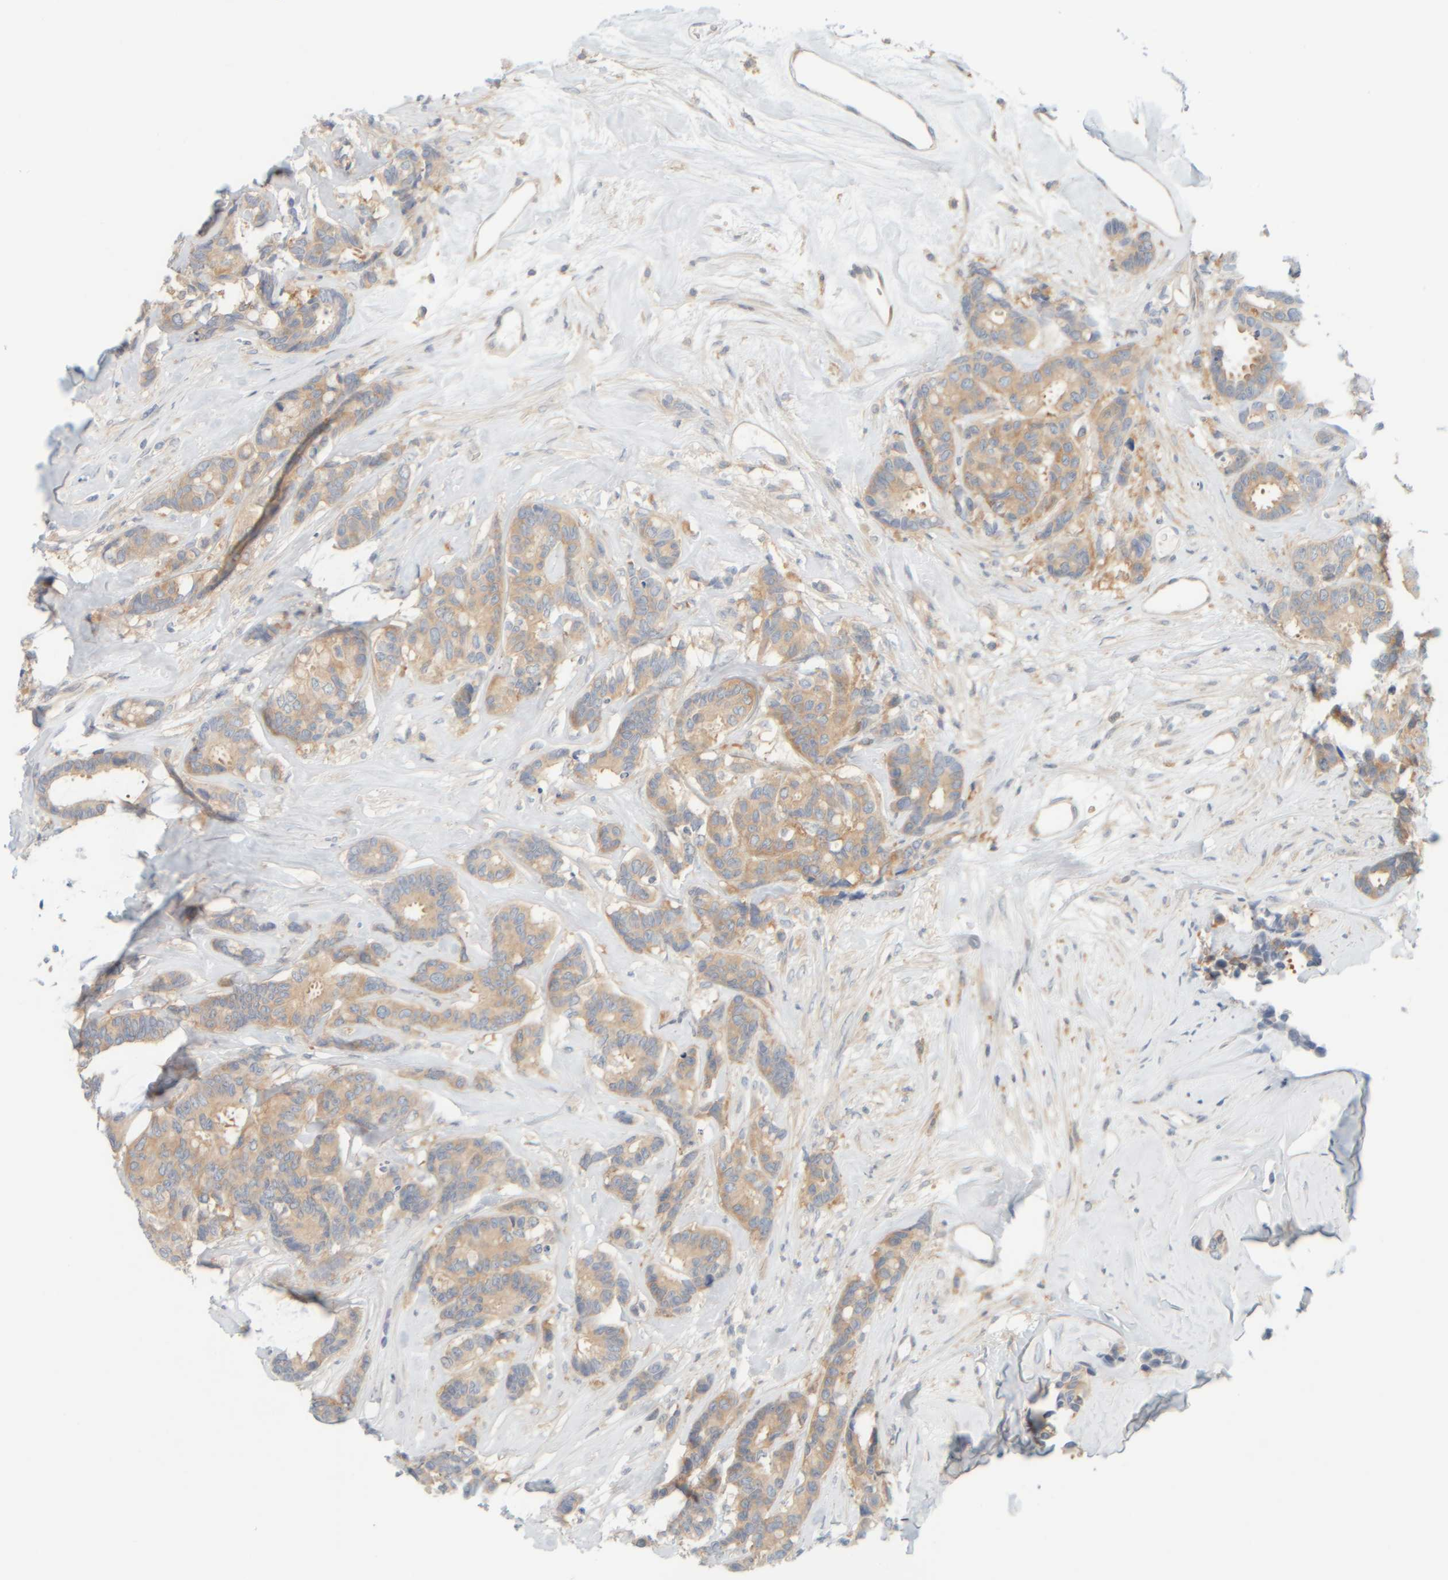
{"staining": {"intensity": "weak", "quantity": ">75%", "location": "cytoplasmic/membranous"}, "tissue": "breast cancer", "cell_type": "Tumor cells", "image_type": "cancer", "snomed": [{"axis": "morphology", "description": "Duct carcinoma"}, {"axis": "topography", "description": "Breast"}], "caption": "This micrograph shows IHC staining of human infiltrating ductal carcinoma (breast), with low weak cytoplasmic/membranous expression in approximately >75% of tumor cells.", "gene": "PTGES3L-AARSD1", "patient": {"sex": "female", "age": 87}}